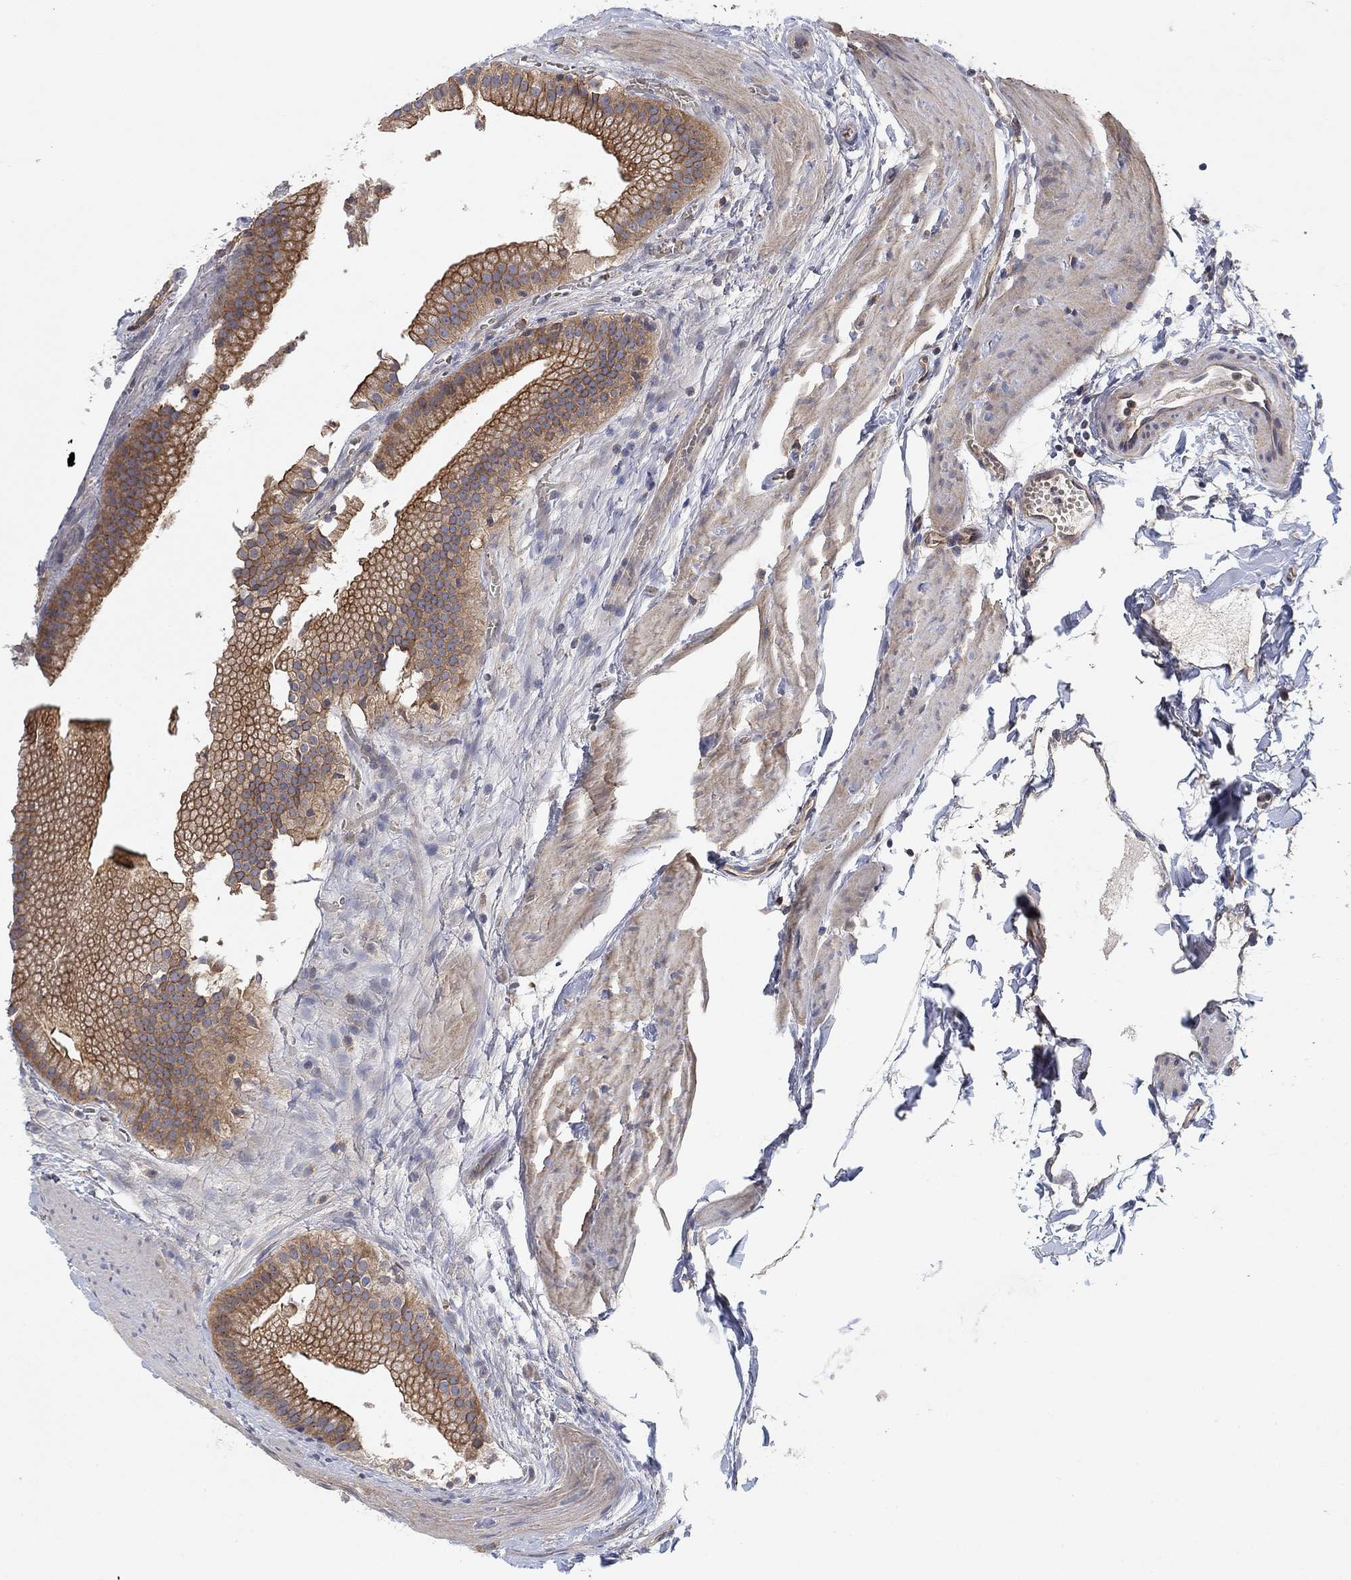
{"staining": {"intensity": "strong", "quantity": ">75%", "location": "cytoplasmic/membranous"}, "tissue": "gallbladder", "cell_type": "Glandular cells", "image_type": "normal", "snomed": [{"axis": "morphology", "description": "Normal tissue, NOS"}, {"axis": "topography", "description": "Gallbladder"}], "caption": "DAB immunohistochemical staining of unremarkable human gallbladder displays strong cytoplasmic/membranous protein staining in approximately >75% of glandular cells. The staining was performed using DAB to visualize the protein expression in brown, while the nuclei were stained in blue with hematoxylin (Magnification: 20x).", "gene": "MCUR1", "patient": {"sex": "male", "age": 67}}